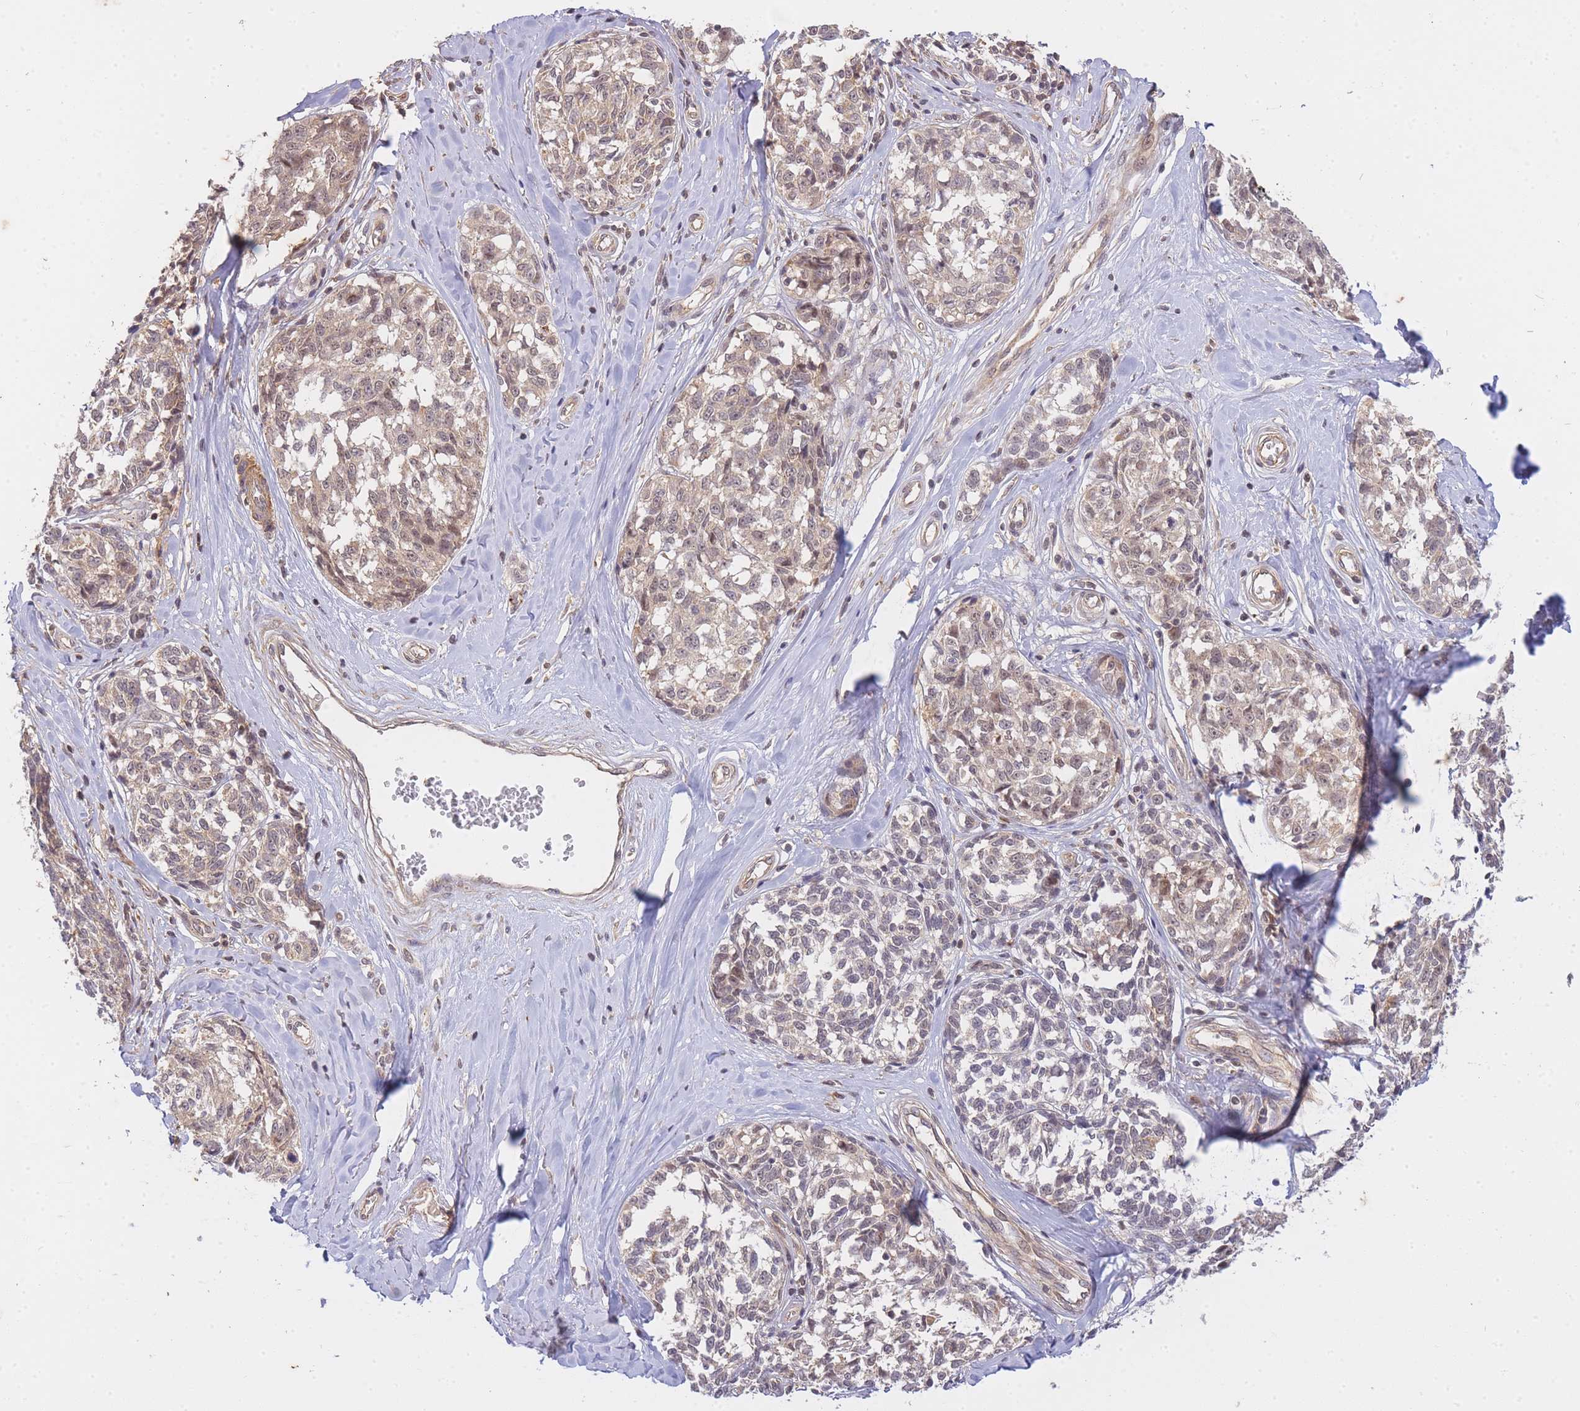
{"staining": {"intensity": "weak", "quantity": ">75%", "location": "cytoplasmic/membranous,nuclear"}, "tissue": "melanoma", "cell_type": "Tumor cells", "image_type": "cancer", "snomed": [{"axis": "morphology", "description": "Normal tissue, NOS"}, {"axis": "morphology", "description": "Malignant melanoma, NOS"}, {"axis": "topography", "description": "Skin"}], "caption": "A brown stain highlights weak cytoplasmic/membranous and nuclear positivity of a protein in malignant melanoma tumor cells. The protein is shown in brown color, while the nuclei are stained blue.", "gene": "ST8SIA4", "patient": {"sex": "female", "age": 64}}